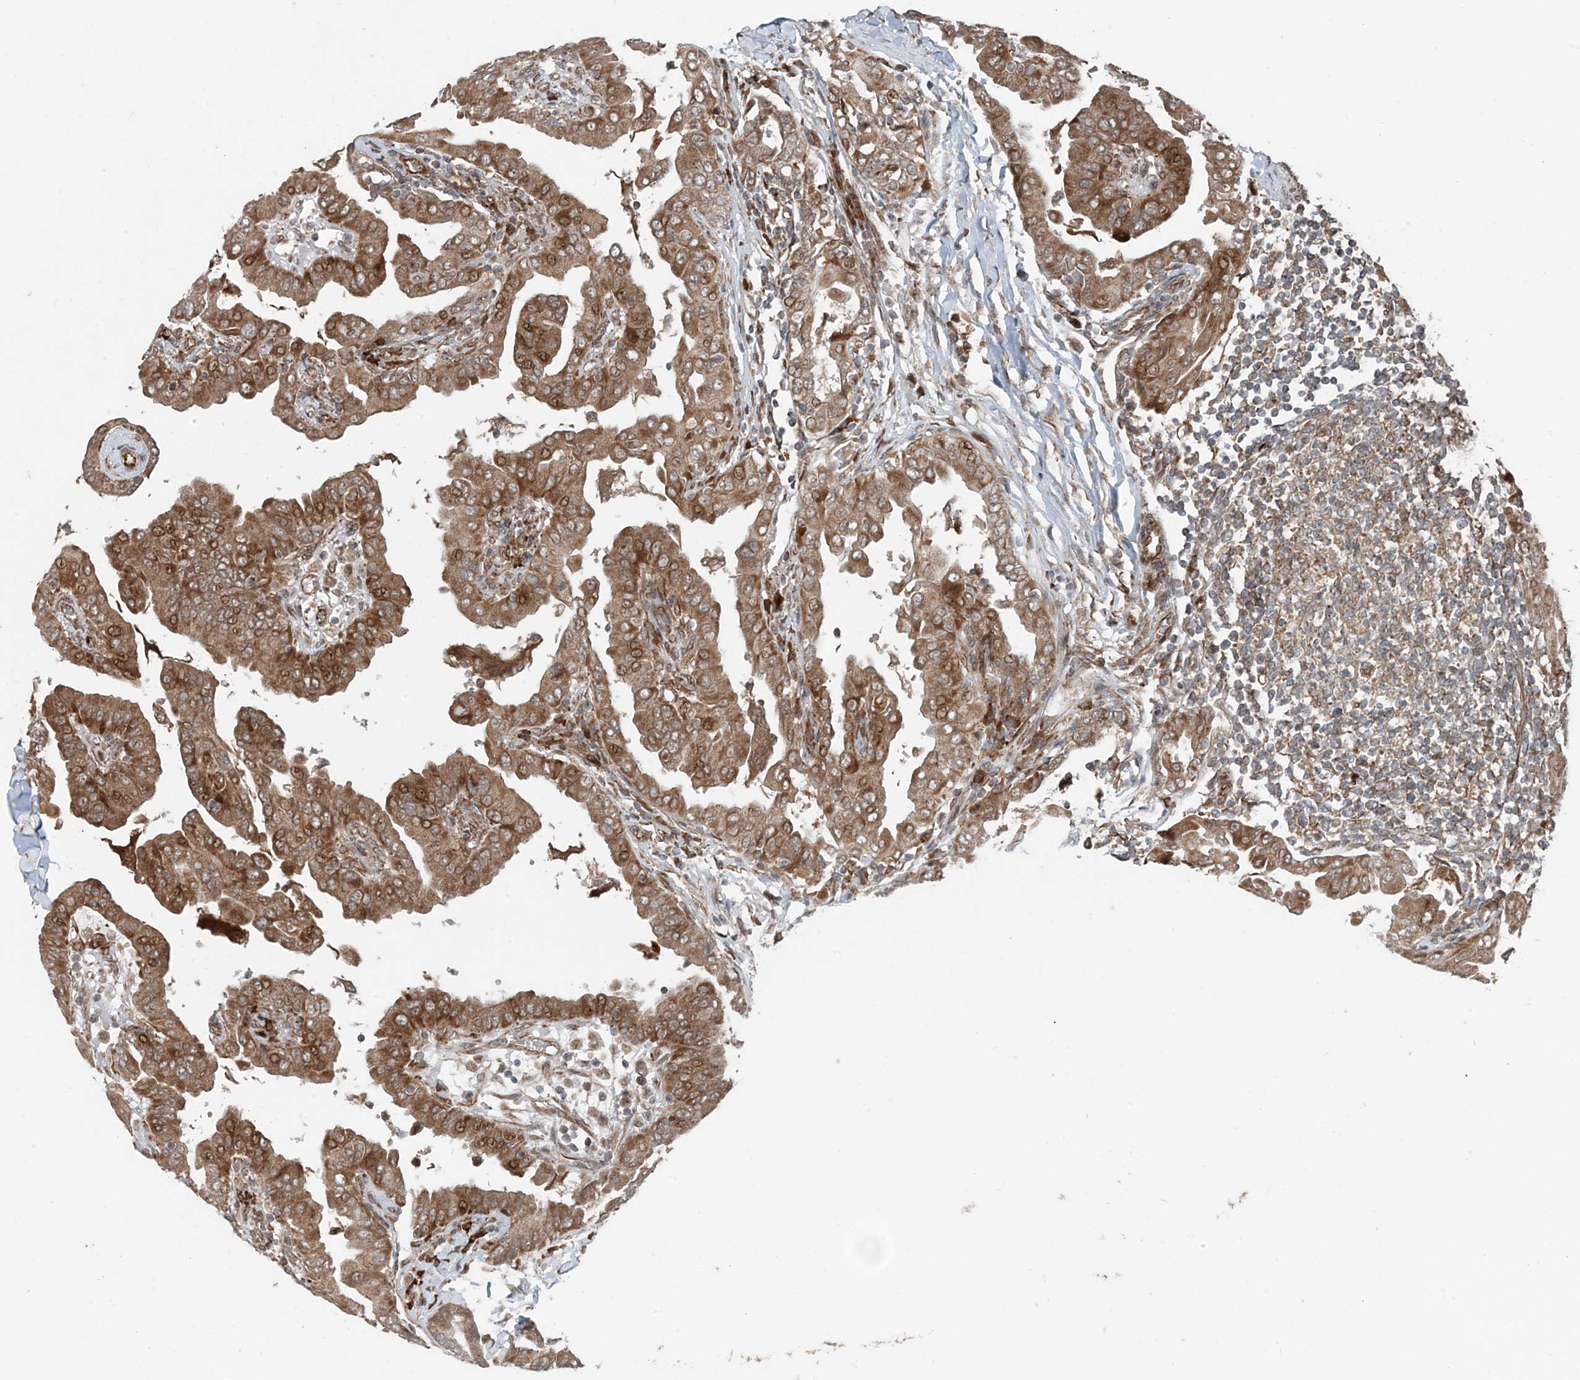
{"staining": {"intensity": "moderate", "quantity": ">75%", "location": "cytoplasmic/membranous,nuclear"}, "tissue": "thyroid cancer", "cell_type": "Tumor cells", "image_type": "cancer", "snomed": [{"axis": "morphology", "description": "Papillary adenocarcinoma, NOS"}, {"axis": "topography", "description": "Thyroid gland"}], "caption": "Immunohistochemistry (IHC) photomicrograph of neoplastic tissue: thyroid cancer (papillary adenocarcinoma) stained using immunohistochemistry displays medium levels of moderate protein expression localized specifically in the cytoplasmic/membranous and nuclear of tumor cells, appearing as a cytoplasmic/membranous and nuclear brown color.", "gene": "EDEM2", "patient": {"sex": "male", "age": 33}}